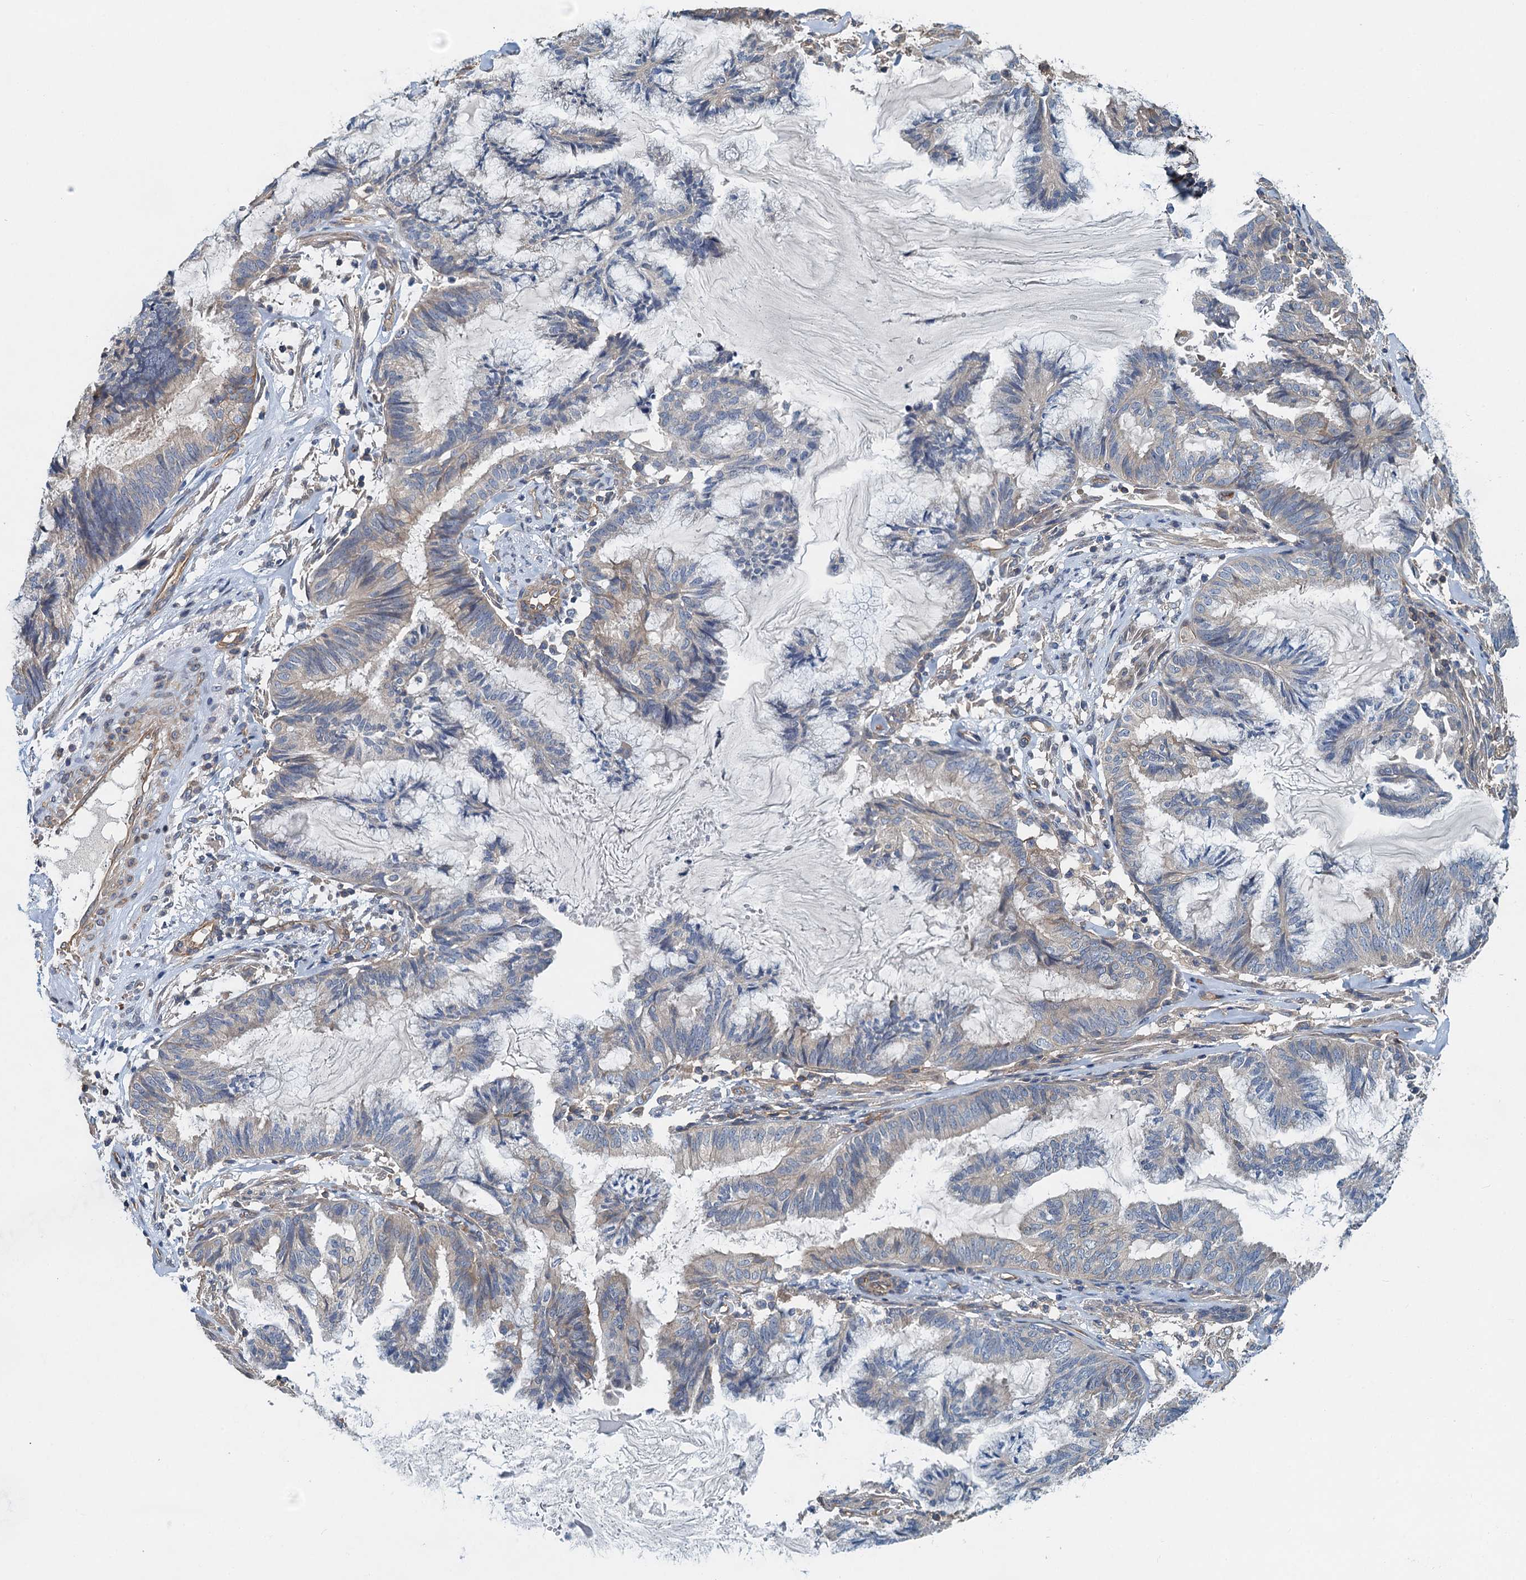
{"staining": {"intensity": "weak", "quantity": "<25%", "location": "cytoplasmic/membranous"}, "tissue": "endometrial cancer", "cell_type": "Tumor cells", "image_type": "cancer", "snomed": [{"axis": "morphology", "description": "Adenocarcinoma, NOS"}, {"axis": "topography", "description": "Endometrium"}], "caption": "Tumor cells show no significant staining in adenocarcinoma (endometrial).", "gene": "ROGDI", "patient": {"sex": "female", "age": 86}}